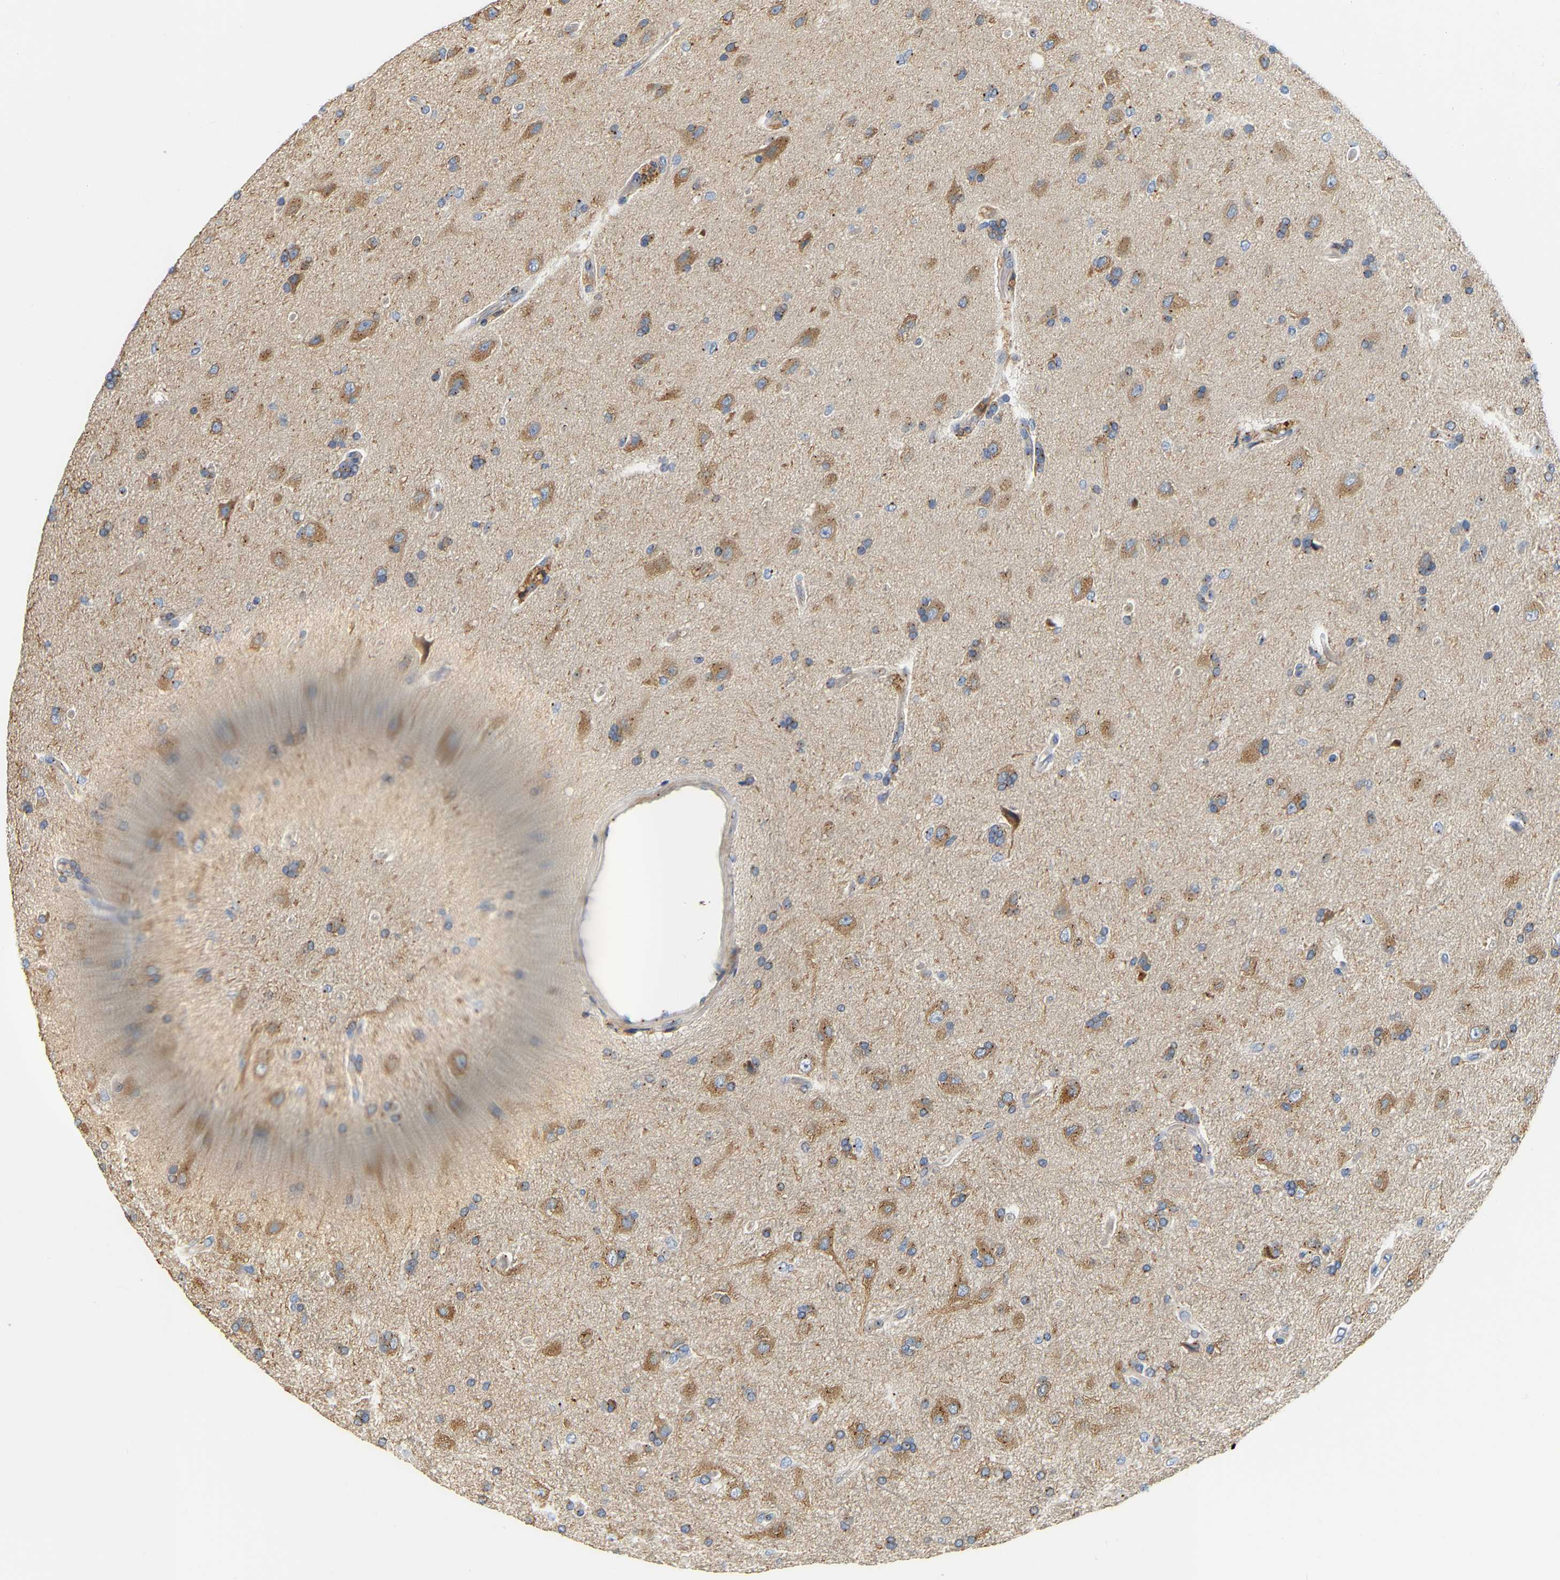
{"staining": {"intensity": "weak", "quantity": ">75%", "location": "cytoplasmic/membranous"}, "tissue": "glioma", "cell_type": "Tumor cells", "image_type": "cancer", "snomed": [{"axis": "morphology", "description": "Glioma, malignant, High grade"}, {"axis": "topography", "description": "Brain"}], "caption": "Tumor cells display low levels of weak cytoplasmic/membranous positivity in approximately >75% of cells in malignant glioma (high-grade).", "gene": "PCNT", "patient": {"sex": "male", "age": 72}}